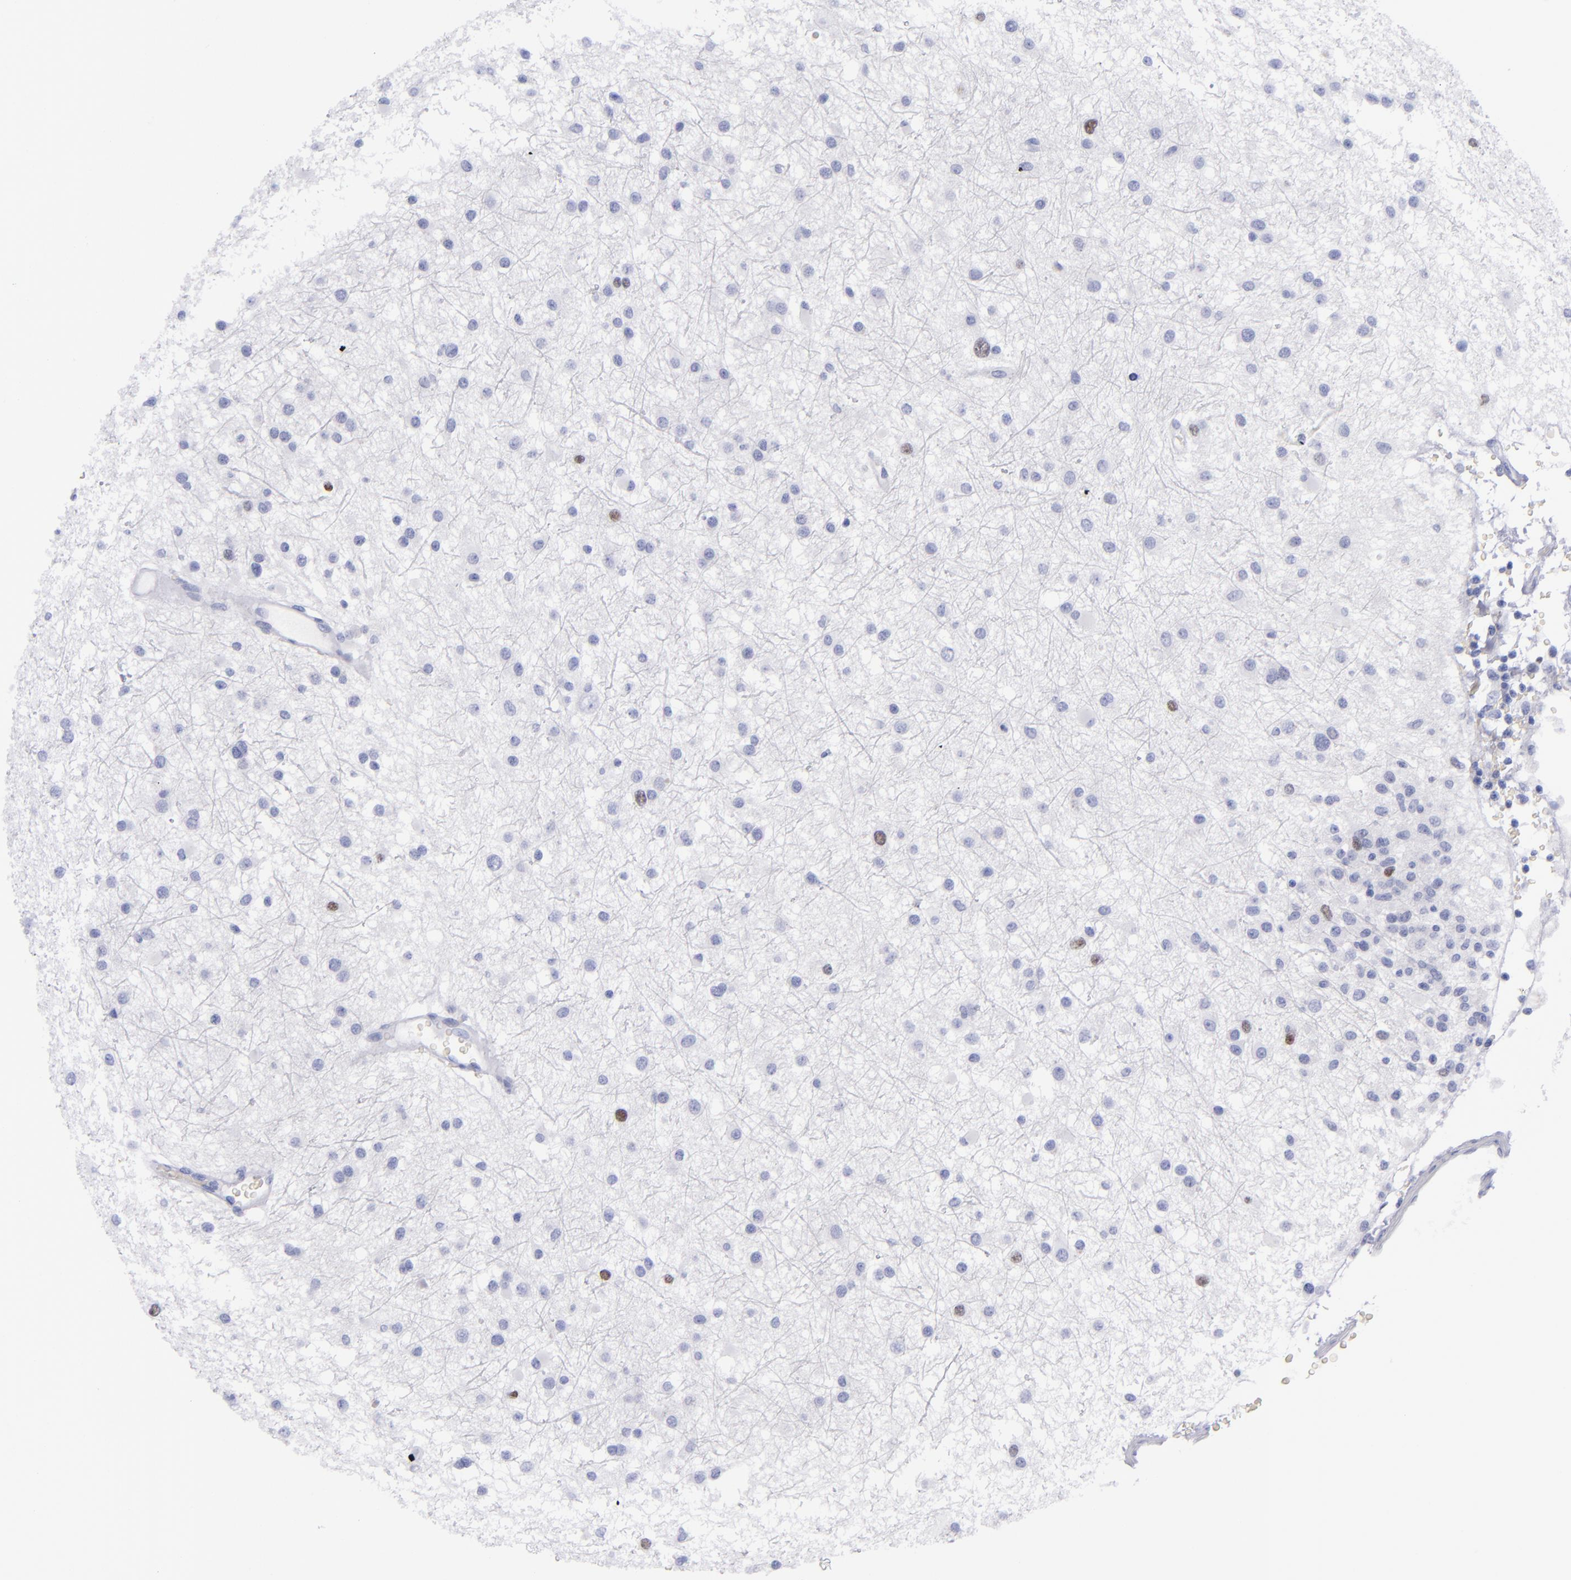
{"staining": {"intensity": "strong", "quantity": "<25%", "location": "nuclear"}, "tissue": "glioma", "cell_type": "Tumor cells", "image_type": "cancer", "snomed": [{"axis": "morphology", "description": "Glioma, malignant, Low grade"}, {"axis": "topography", "description": "Brain"}], "caption": "An image of malignant glioma (low-grade) stained for a protein reveals strong nuclear brown staining in tumor cells.", "gene": "MCM7", "patient": {"sex": "female", "age": 36}}